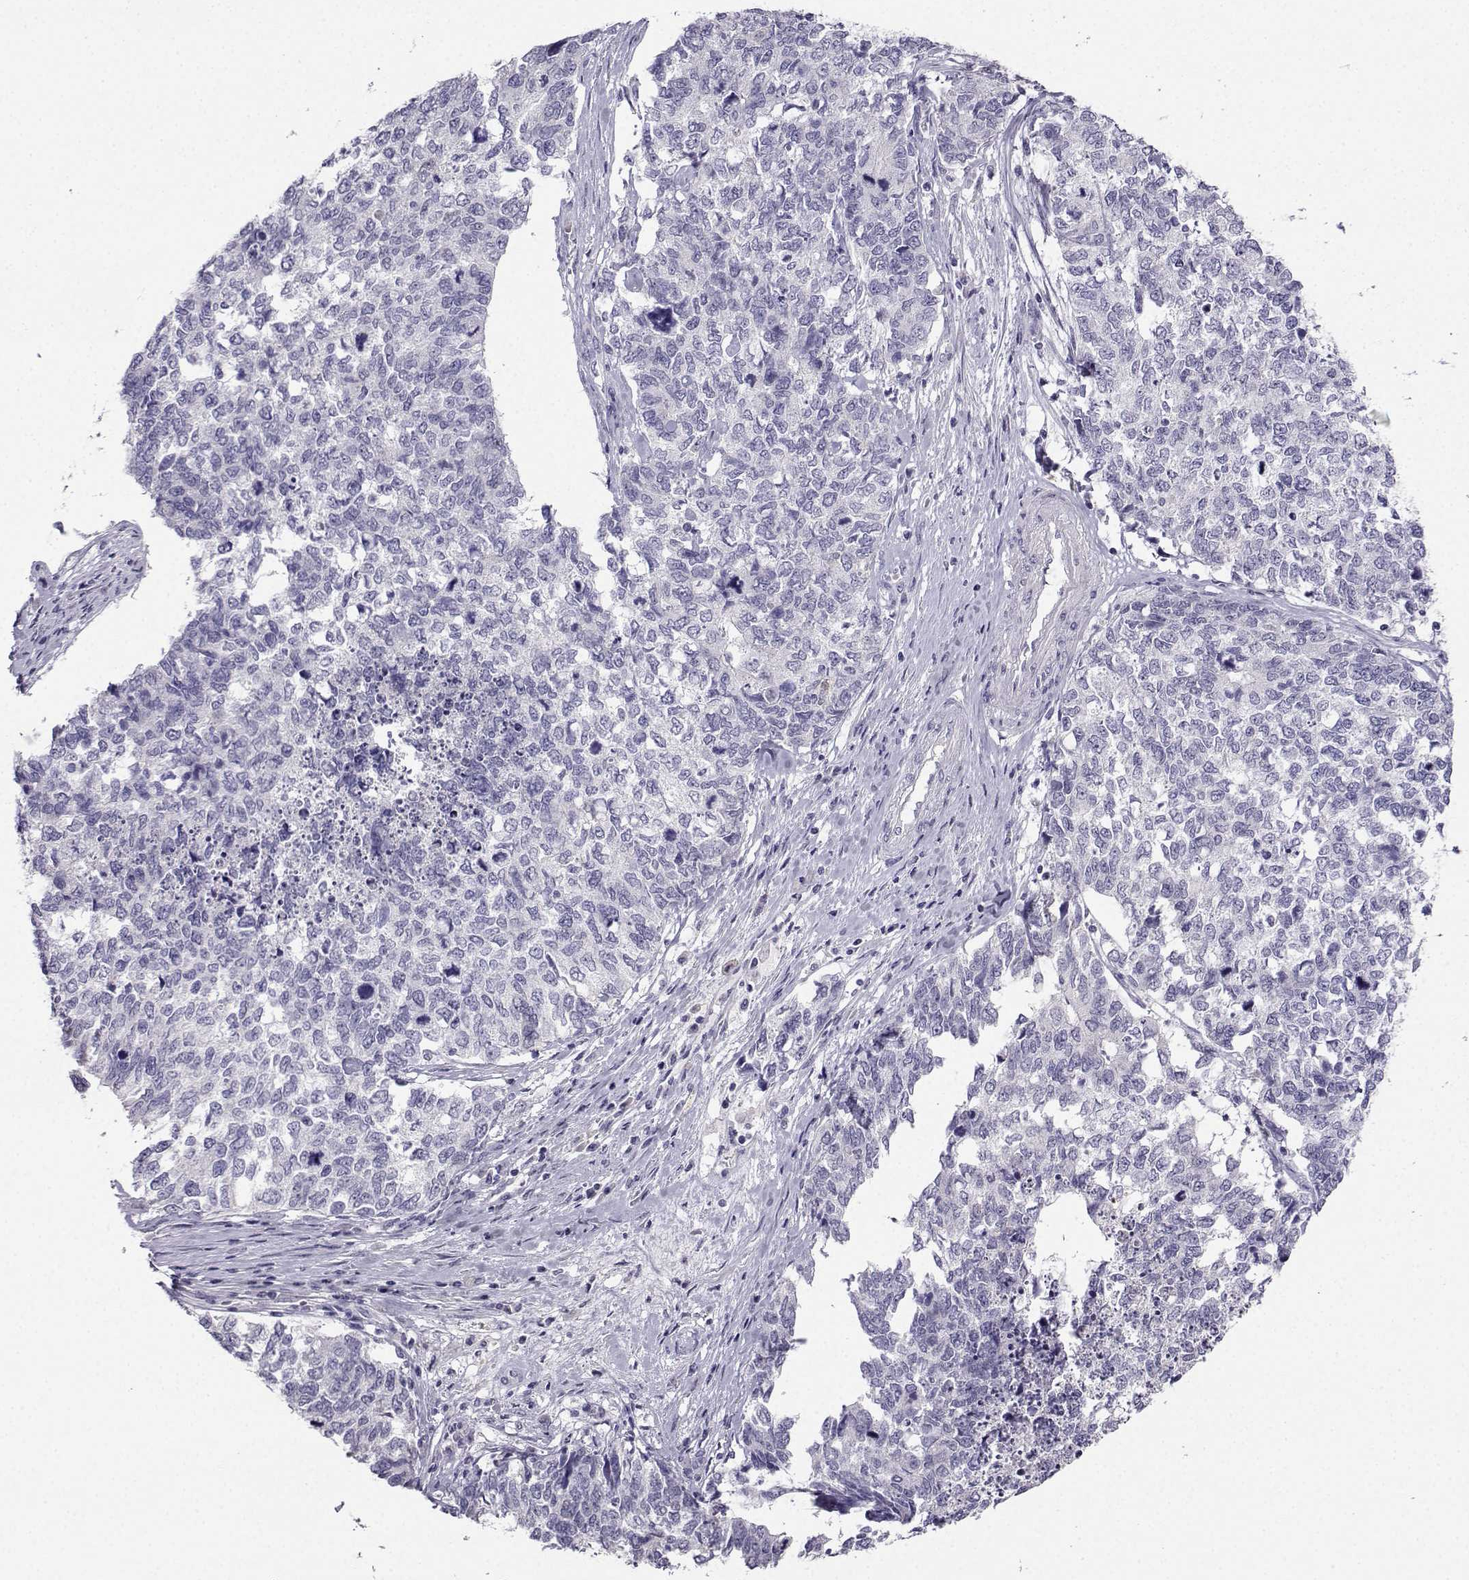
{"staining": {"intensity": "negative", "quantity": "none", "location": "none"}, "tissue": "cervical cancer", "cell_type": "Tumor cells", "image_type": "cancer", "snomed": [{"axis": "morphology", "description": "Squamous cell carcinoma, NOS"}, {"axis": "topography", "description": "Cervix"}], "caption": "Tumor cells show no significant positivity in squamous cell carcinoma (cervical).", "gene": "CRYBB1", "patient": {"sex": "female", "age": 63}}